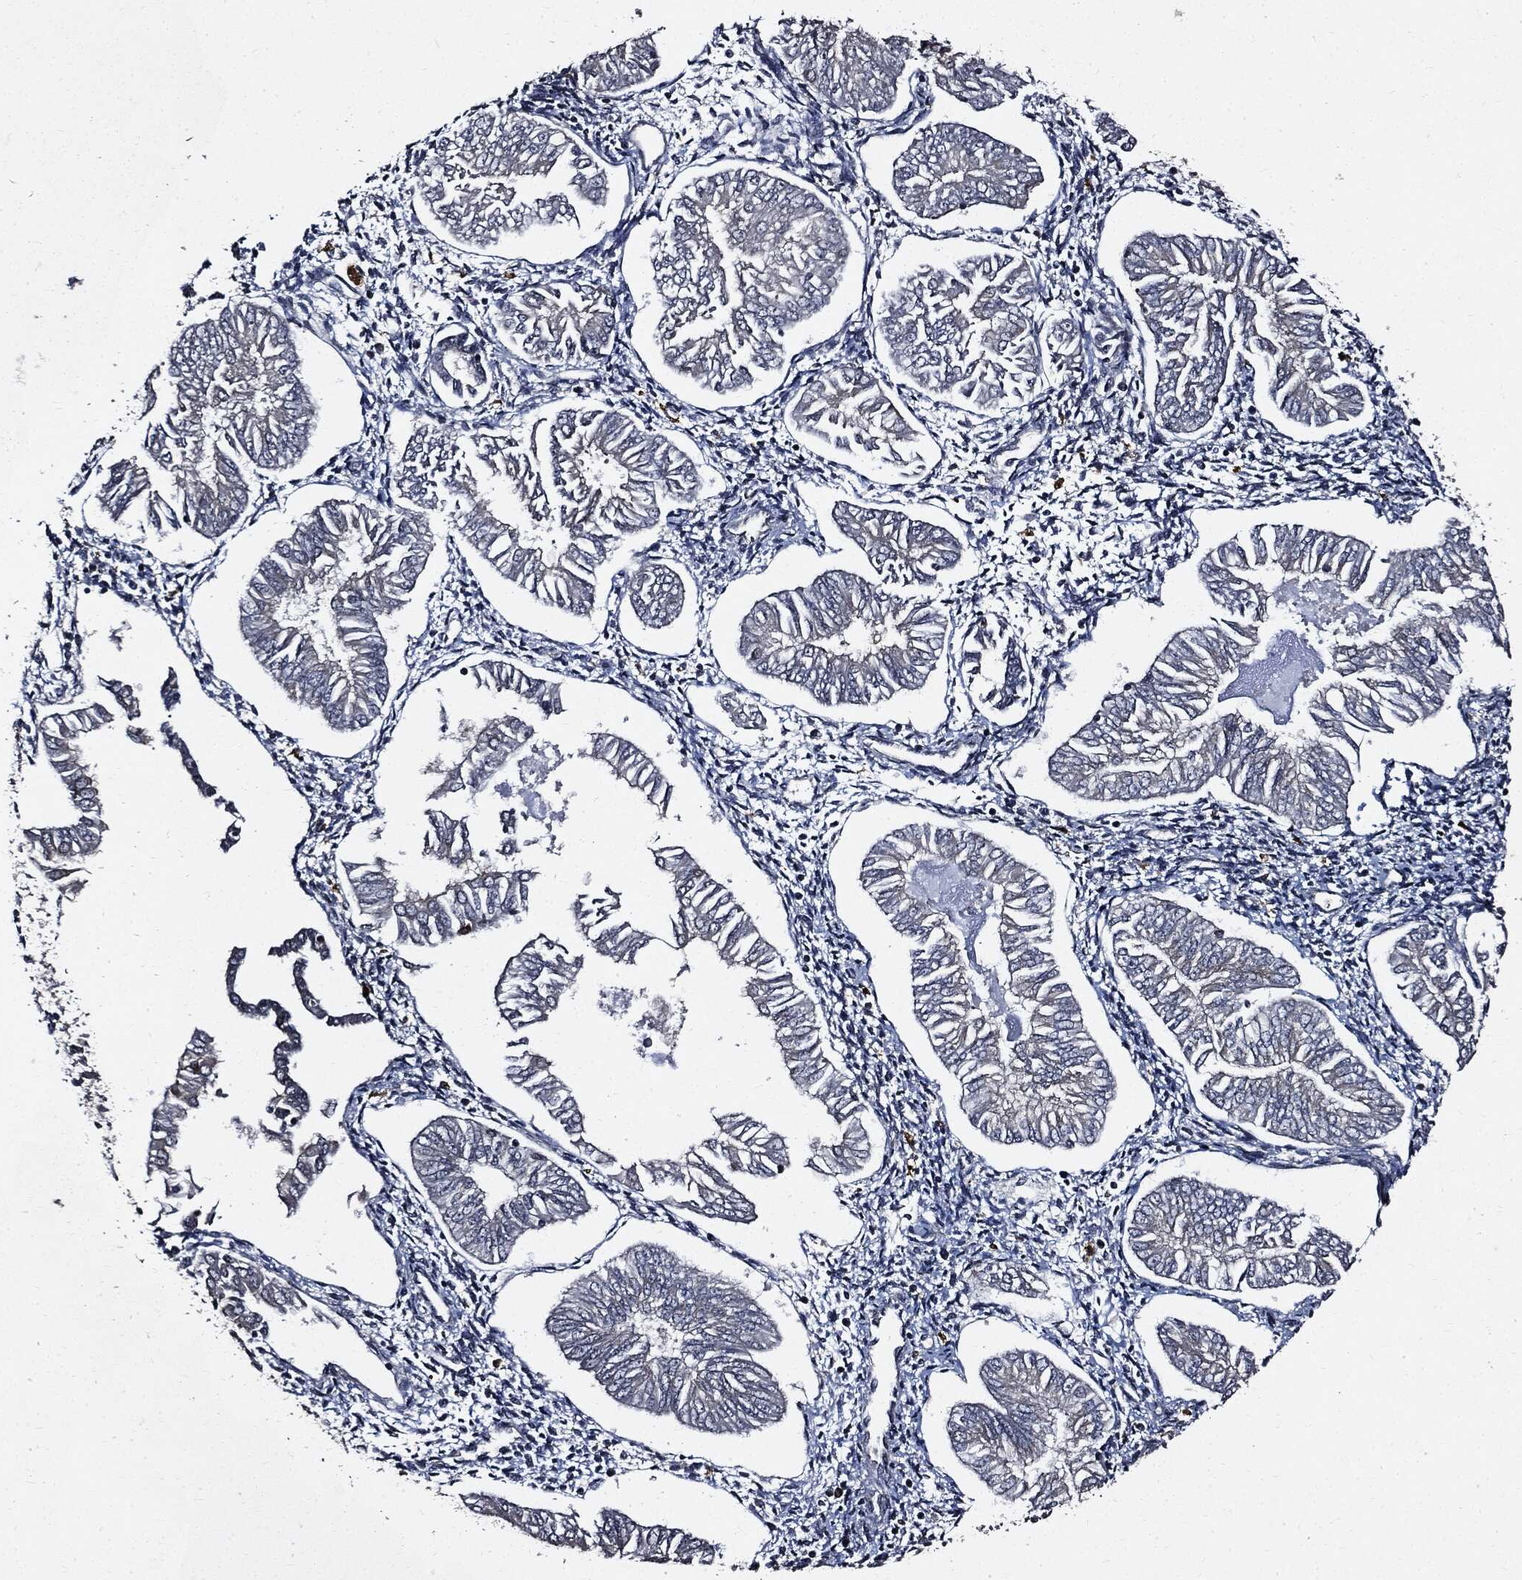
{"staining": {"intensity": "negative", "quantity": "none", "location": "none"}, "tissue": "endometrial cancer", "cell_type": "Tumor cells", "image_type": "cancer", "snomed": [{"axis": "morphology", "description": "Adenocarcinoma, NOS"}, {"axis": "topography", "description": "Endometrium"}], "caption": "This is an immunohistochemistry photomicrograph of endometrial adenocarcinoma. There is no staining in tumor cells.", "gene": "SUGT1", "patient": {"sex": "female", "age": 53}}